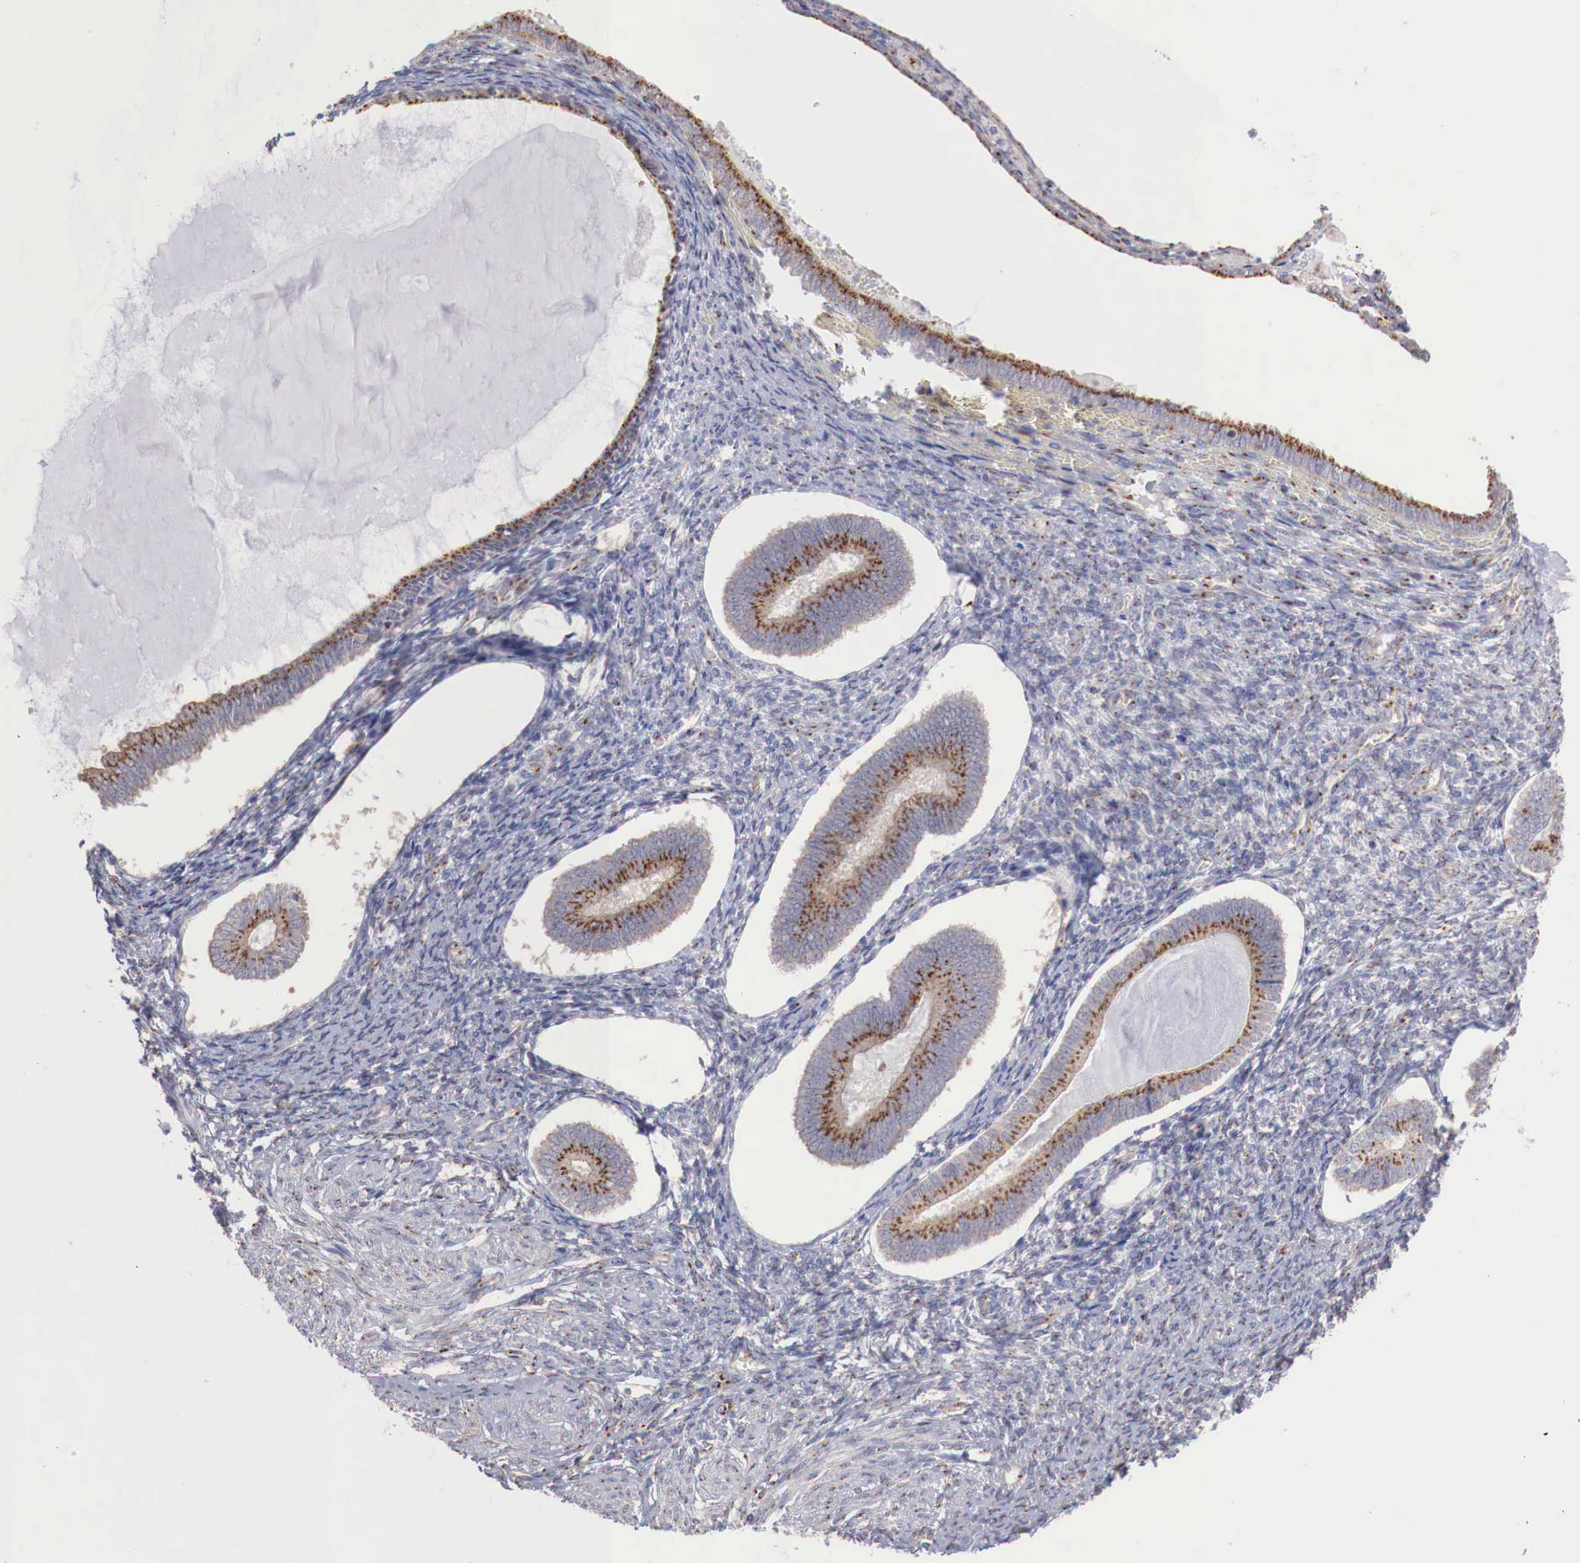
{"staining": {"intensity": "weak", "quantity": "<25%", "location": "cytoplasmic/membranous"}, "tissue": "endometrium", "cell_type": "Cells in endometrial stroma", "image_type": "normal", "snomed": [{"axis": "morphology", "description": "Normal tissue, NOS"}, {"axis": "topography", "description": "Endometrium"}], "caption": "This photomicrograph is of benign endometrium stained with IHC to label a protein in brown with the nuclei are counter-stained blue. There is no staining in cells in endometrial stroma.", "gene": "SYAP1", "patient": {"sex": "female", "age": 82}}